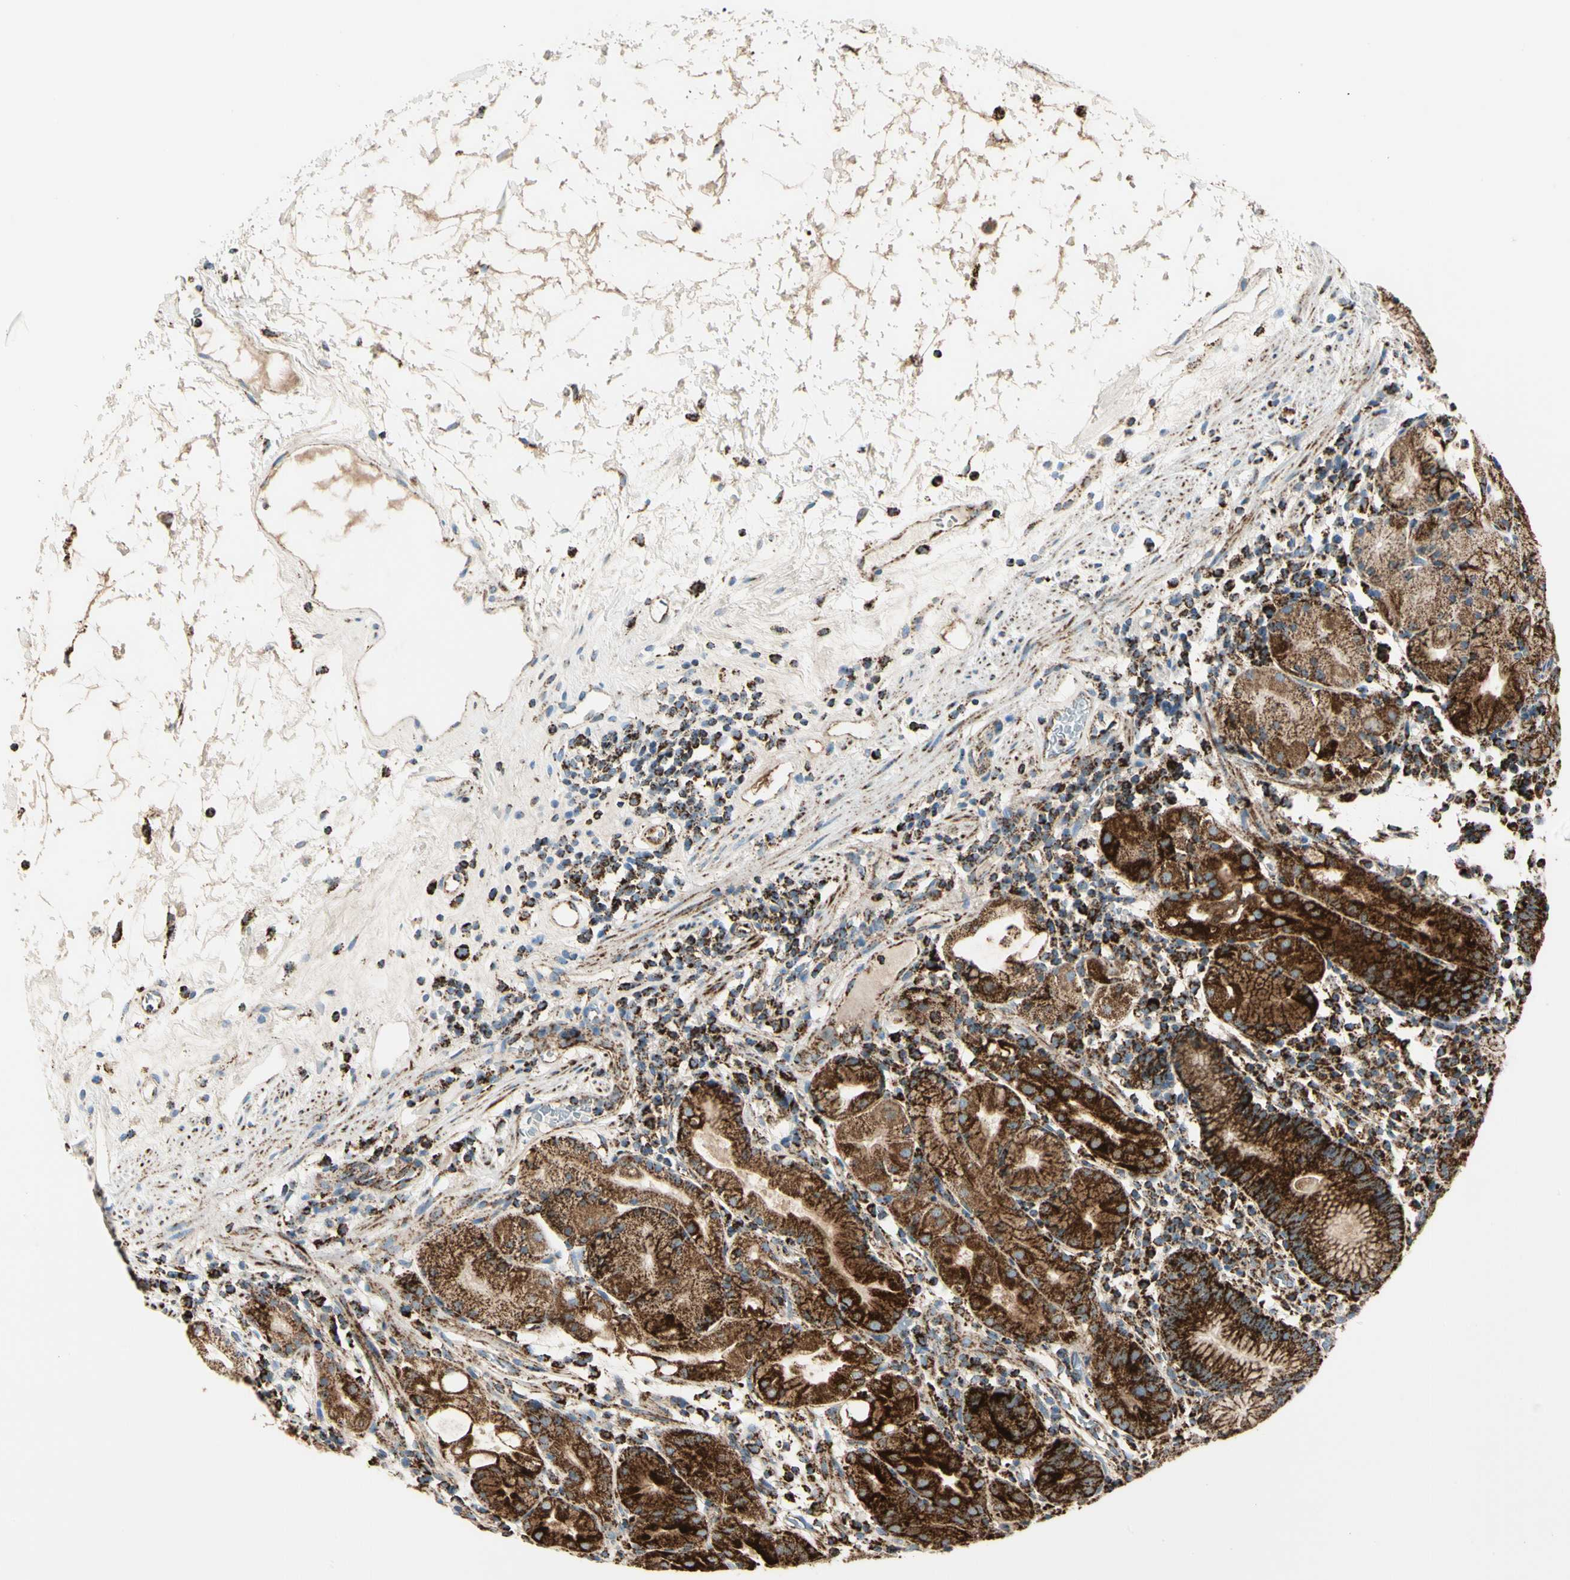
{"staining": {"intensity": "strong", "quantity": ">75%", "location": "cytoplasmic/membranous"}, "tissue": "stomach", "cell_type": "Glandular cells", "image_type": "normal", "snomed": [{"axis": "morphology", "description": "Normal tissue, NOS"}, {"axis": "topography", "description": "Stomach"}, {"axis": "topography", "description": "Stomach, lower"}], "caption": "This is a histology image of immunohistochemistry (IHC) staining of benign stomach, which shows strong expression in the cytoplasmic/membranous of glandular cells.", "gene": "ME2", "patient": {"sex": "female", "age": 75}}